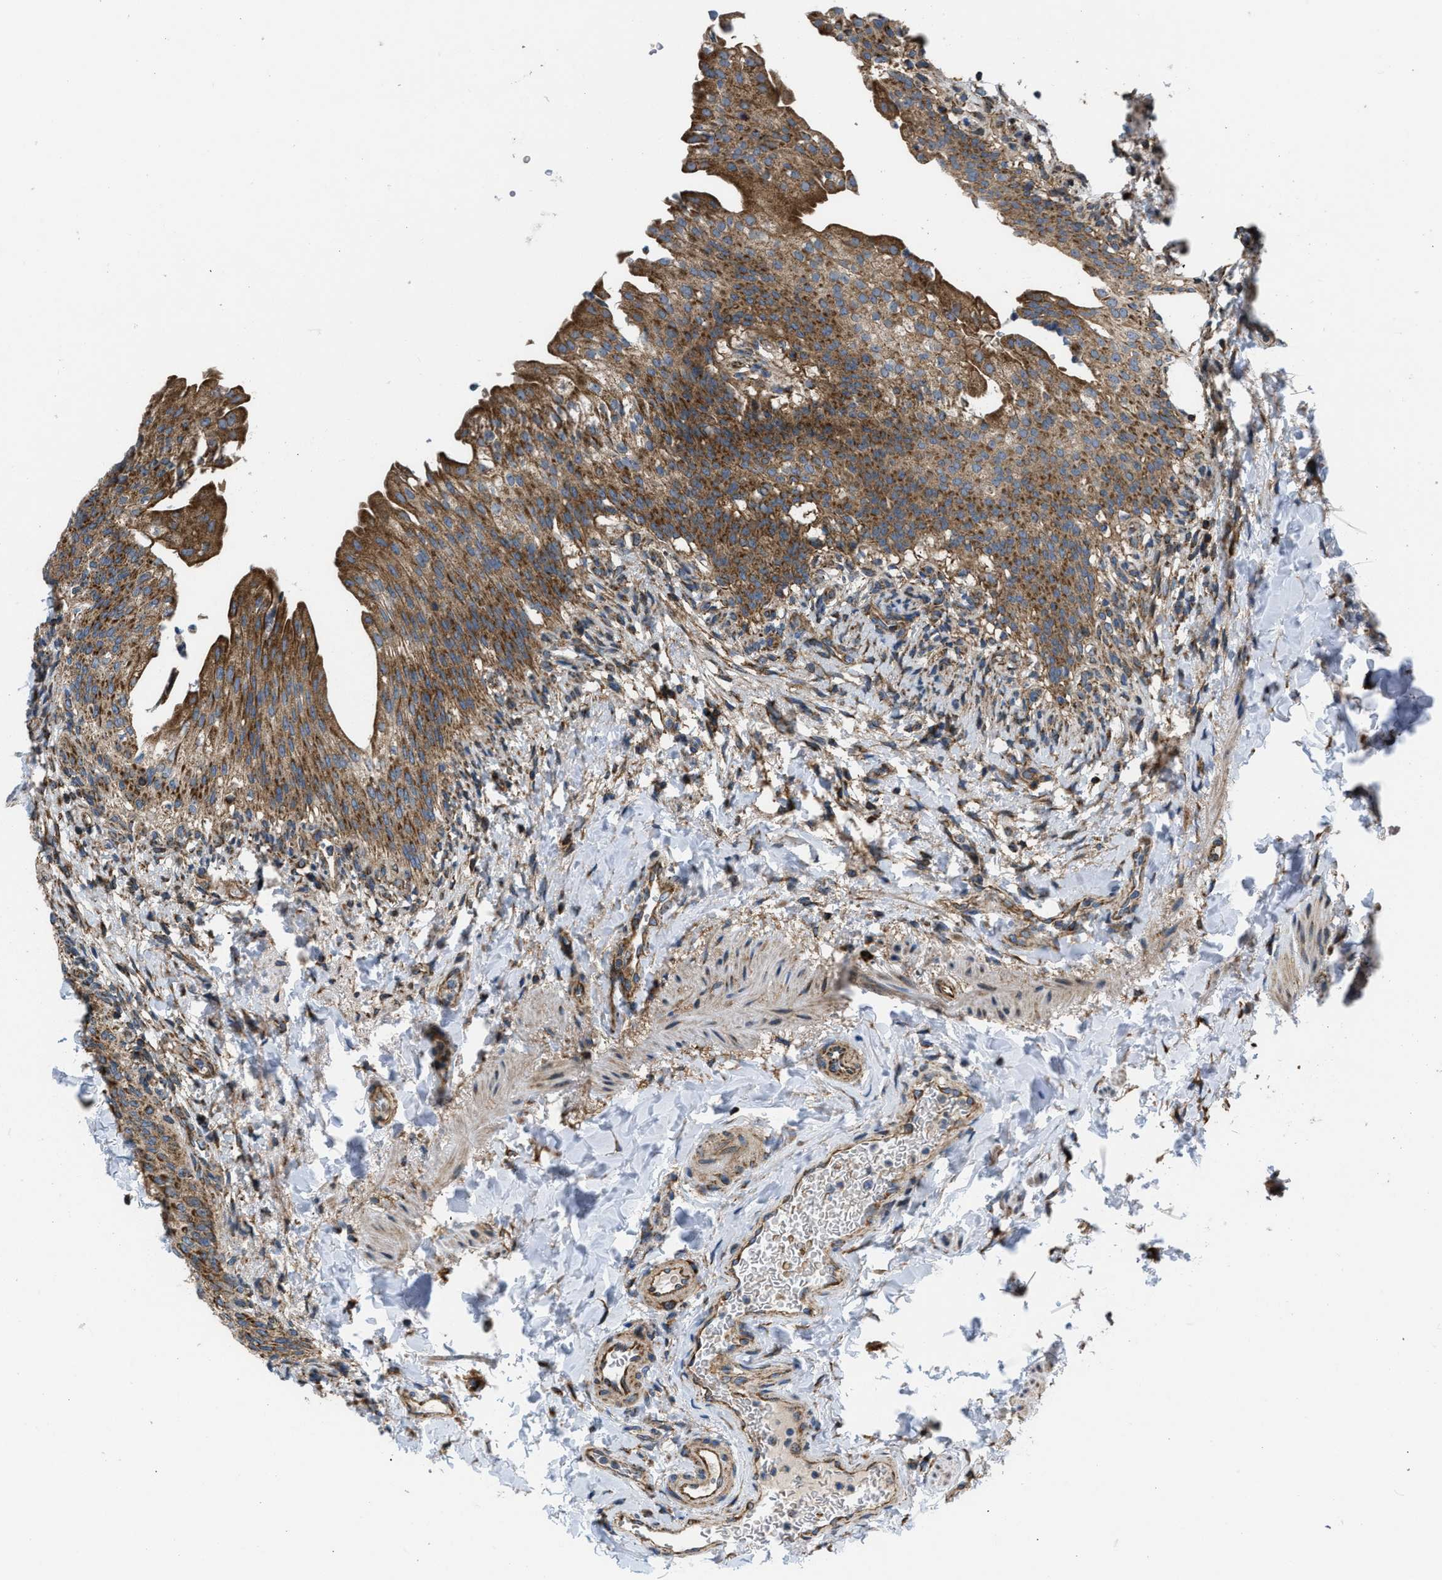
{"staining": {"intensity": "strong", "quantity": ">75%", "location": "cytoplasmic/membranous"}, "tissue": "urinary bladder", "cell_type": "Urothelial cells", "image_type": "normal", "snomed": [{"axis": "morphology", "description": "Normal tissue, NOS"}, {"axis": "topography", "description": "Urinary bladder"}], "caption": "A histopathology image of urinary bladder stained for a protein demonstrates strong cytoplasmic/membranous brown staining in urothelial cells. The staining was performed using DAB (3,3'-diaminobenzidine), with brown indicating positive protein expression. Nuclei are stained blue with hematoxylin.", "gene": "OPTN", "patient": {"sex": "female", "age": 60}}